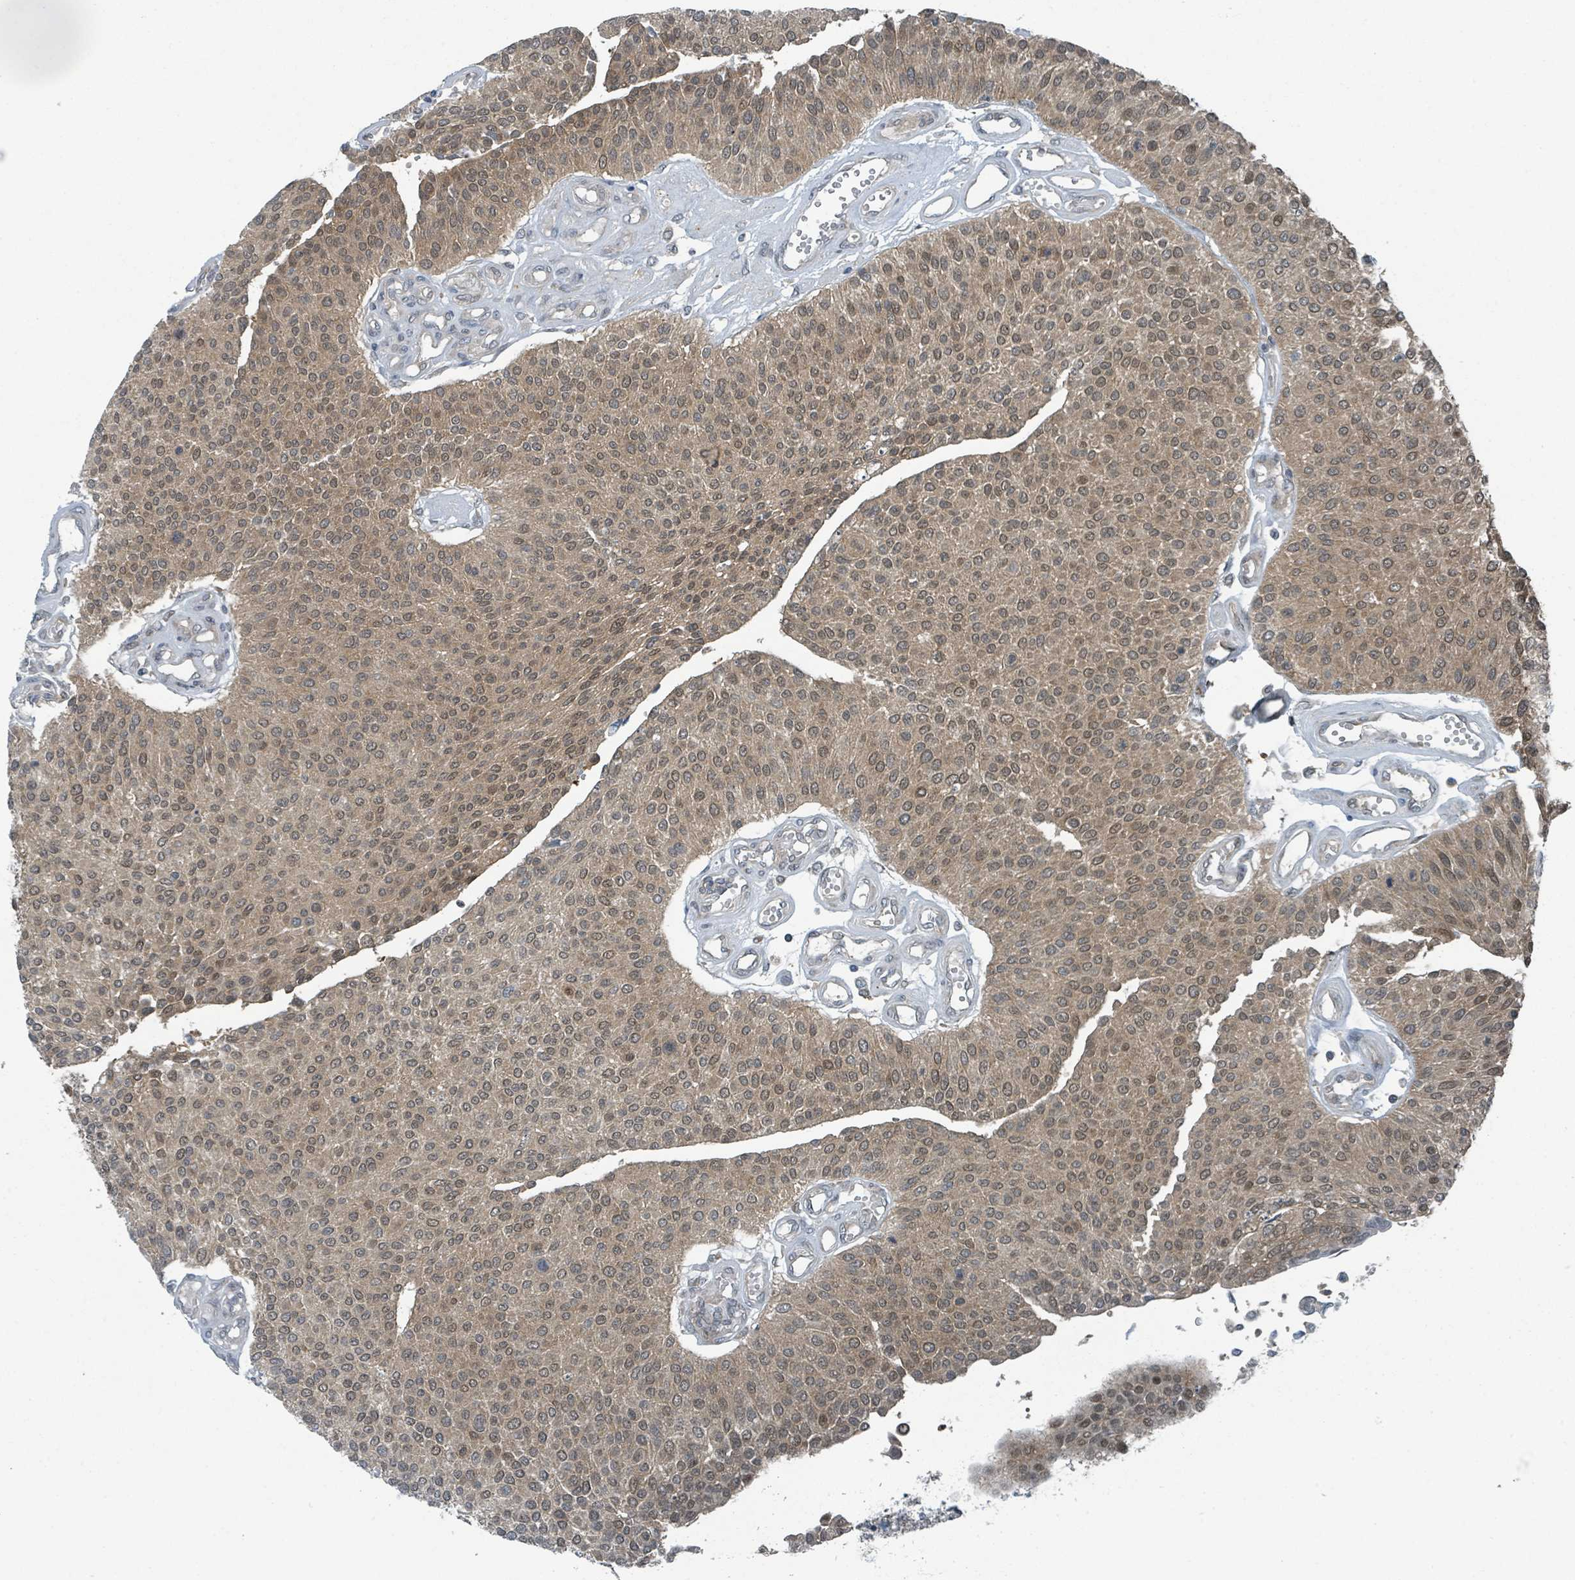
{"staining": {"intensity": "moderate", "quantity": ">75%", "location": "cytoplasmic/membranous,nuclear"}, "tissue": "urothelial cancer", "cell_type": "Tumor cells", "image_type": "cancer", "snomed": [{"axis": "morphology", "description": "Urothelial carcinoma, NOS"}, {"axis": "topography", "description": "Urinary bladder"}], "caption": "Immunohistochemistry (IHC) of human transitional cell carcinoma reveals medium levels of moderate cytoplasmic/membranous and nuclear staining in about >75% of tumor cells.", "gene": "GOLGA7", "patient": {"sex": "male", "age": 55}}